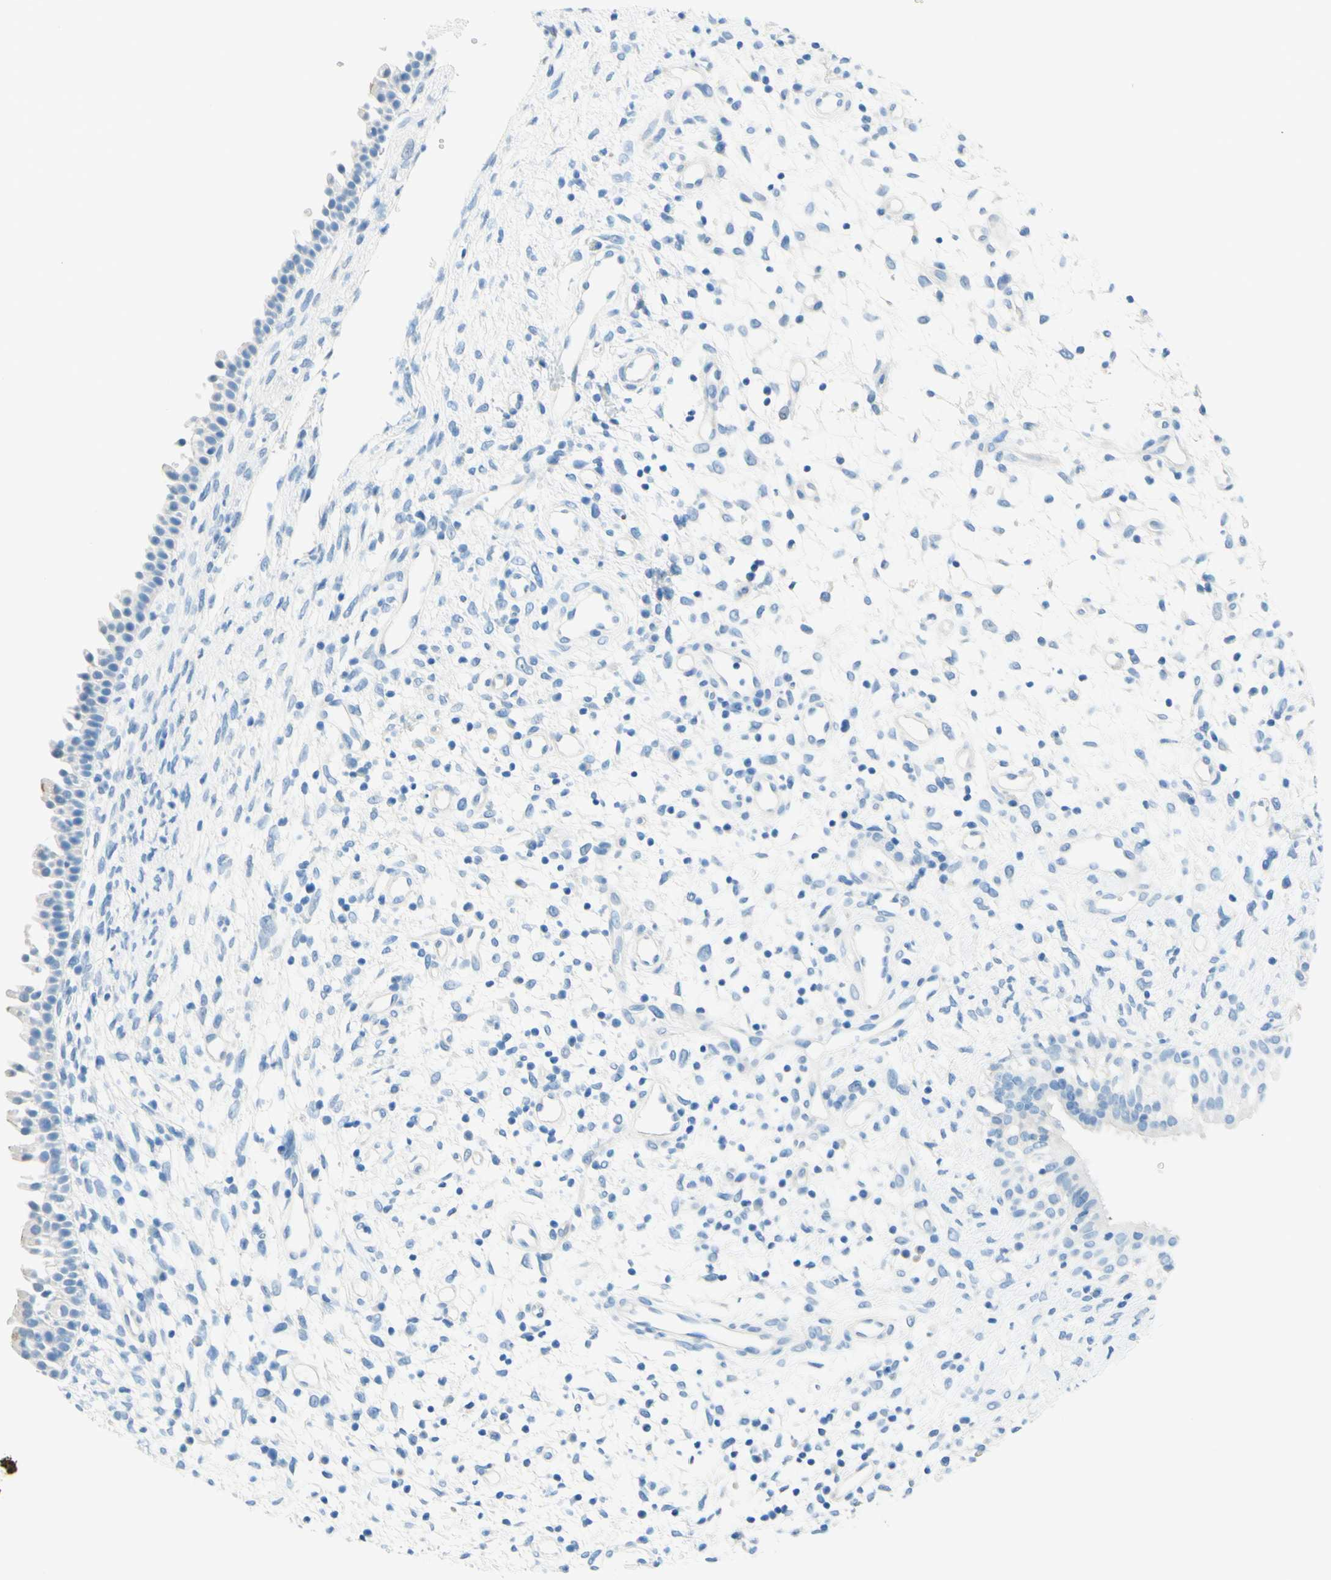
{"staining": {"intensity": "negative", "quantity": "none", "location": "none"}, "tissue": "nasopharynx", "cell_type": "Respiratory epithelial cells", "image_type": "normal", "snomed": [{"axis": "morphology", "description": "Normal tissue, NOS"}, {"axis": "topography", "description": "Nasopharynx"}], "caption": "Immunohistochemistry (IHC) of benign human nasopharynx reveals no staining in respiratory epithelial cells. (Stains: DAB (3,3'-diaminobenzidine) immunohistochemistry with hematoxylin counter stain, Microscopy: brightfield microscopy at high magnification).", "gene": "PASD1", "patient": {"sex": "male", "age": 22}}